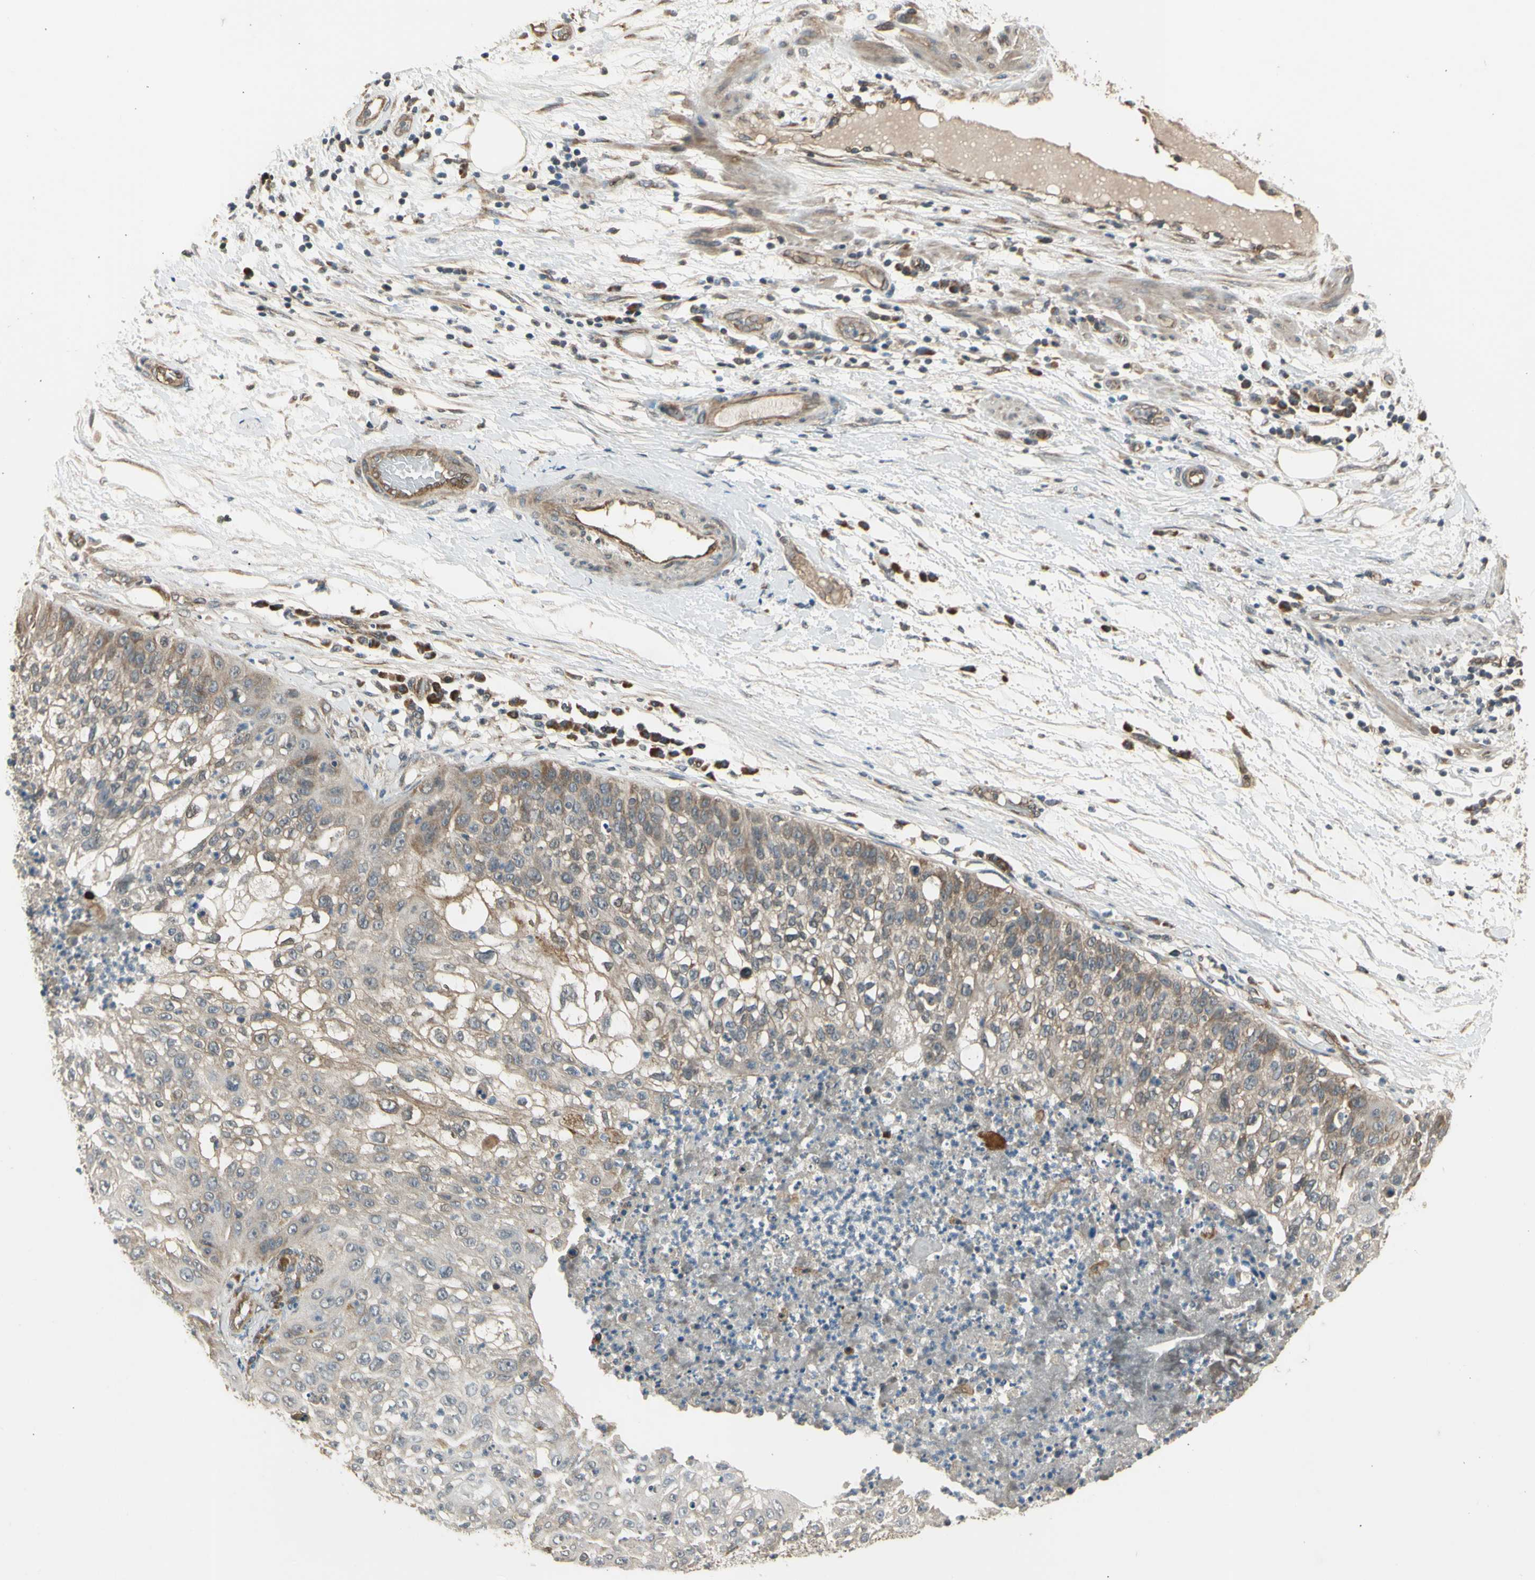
{"staining": {"intensity": "weak", "quantity": "25%-75%", "location": "cytoplasmic/membranous"}, "tissue": "lung cancer", "cell_type": "Tumor cells", "image_type": "cancer", "snomed": [{"axis": "morphology", "description": "Inflammation, NOS"}, {"axis": "morphology", "description": "Squamous cell carcinoma, NOS"}, {"axis": "topography", "description": "Lymph node"}, {"axis": "topography", "description": "Soft tissue"}, {"axis": "topography", "description": "Lung"}], "caption": "This histopathology image demonstrates IHC staining of lung squamous cell carcinoma, with low weak cytoplasmic/membranous expression in about 25%-75% of tumor cells.", "gene": "EFNB2", "patient": {"sex": "male", "age": 66}}